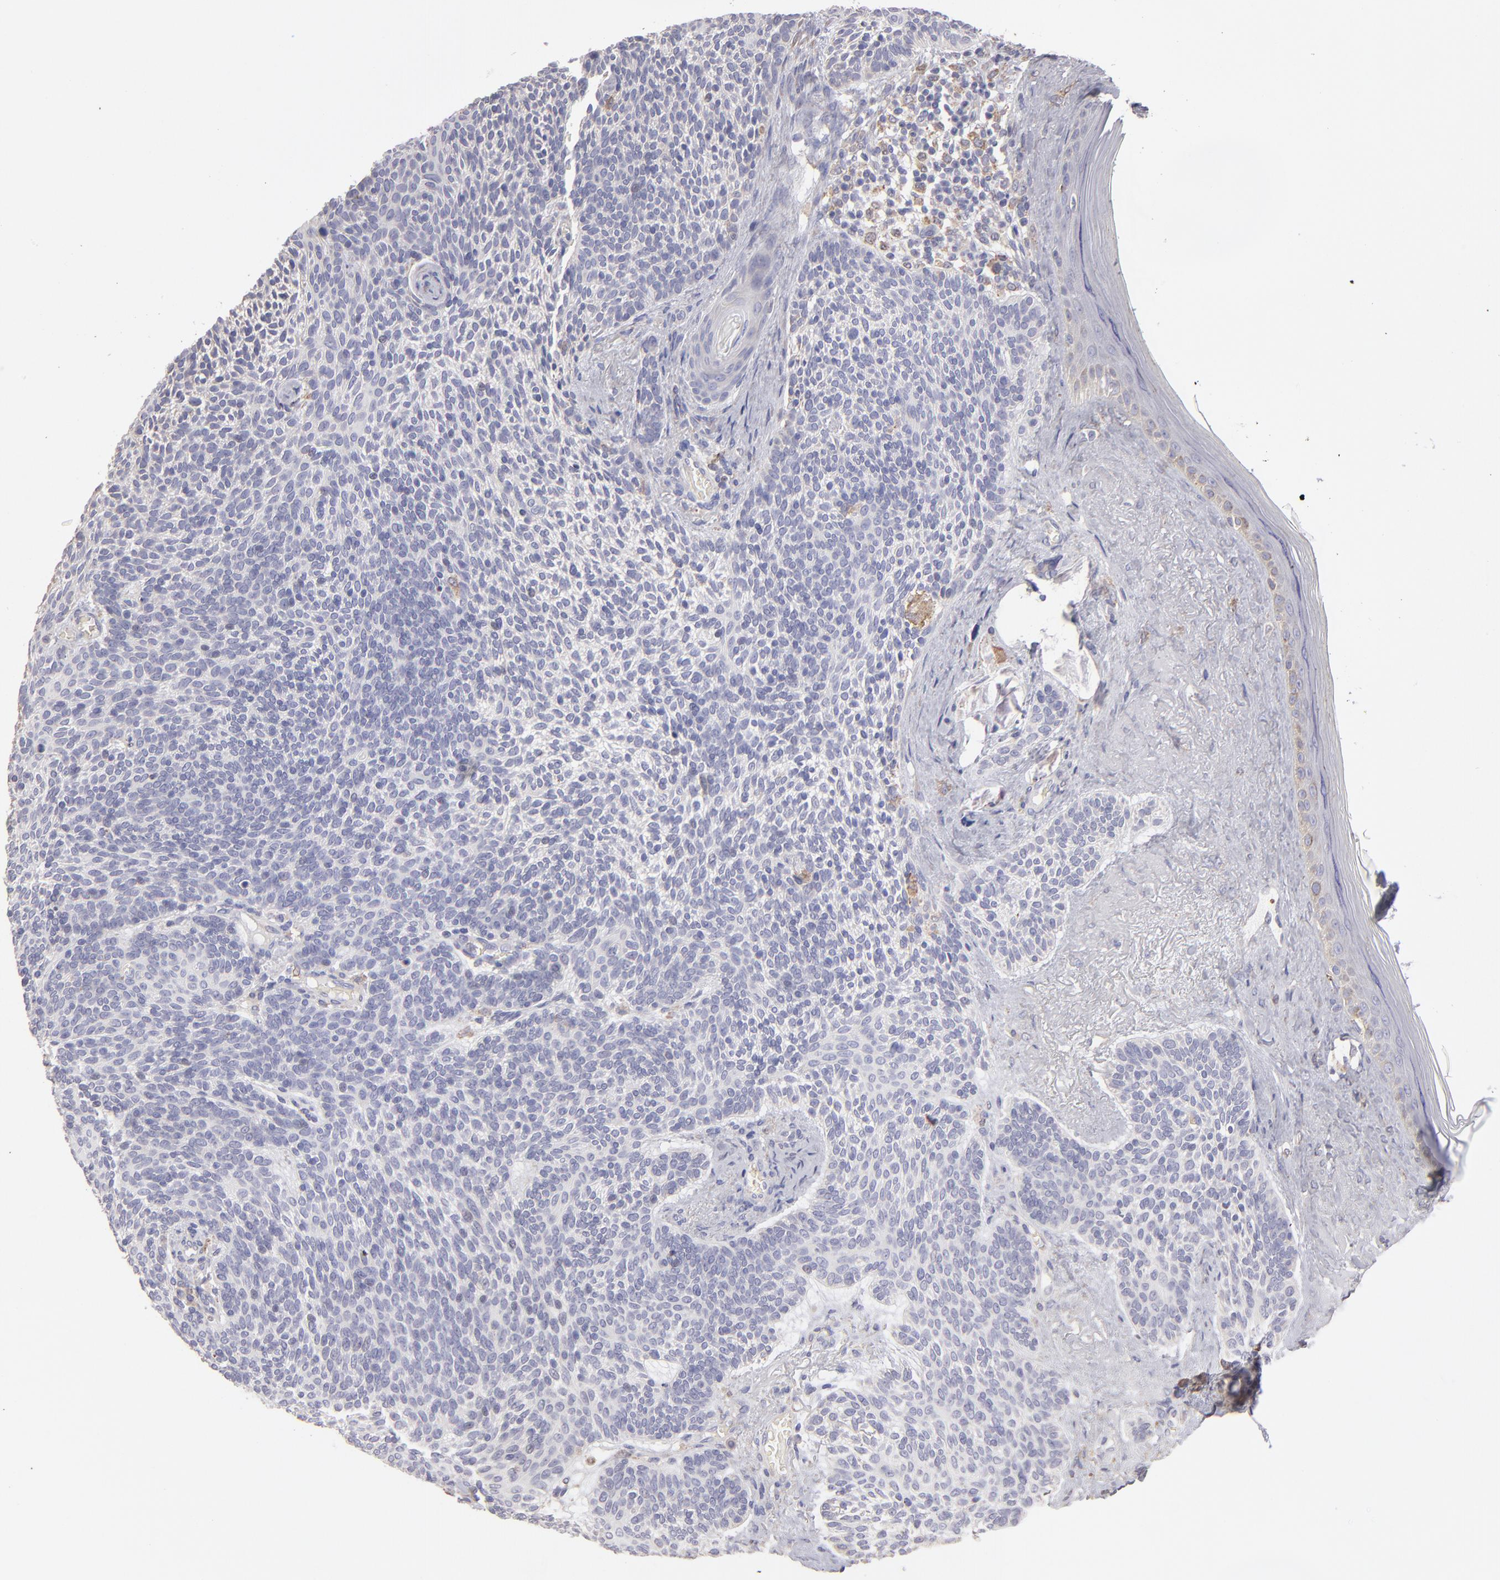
{"staining": {"intensity": "negative", "quantity": "none", "location": "none"}, "tissue": "skin cancer", "cell_type": "Tumor cells", "image_type": "cancer", "snomed": [{"axis": "morphology", "description": "Normal tissue, NOS"}, {"axis": "morphology", "description": "Basal cell carcinoma"}, {"axis": "topography", "description": "Skin"}], "caption": "This is a histopathology image of IHC staining of skin basal cell carcinoma, which shows no positivity in tumor cells.", "gene": "CALR", "patient": {"sex": "female", "age": 70}}